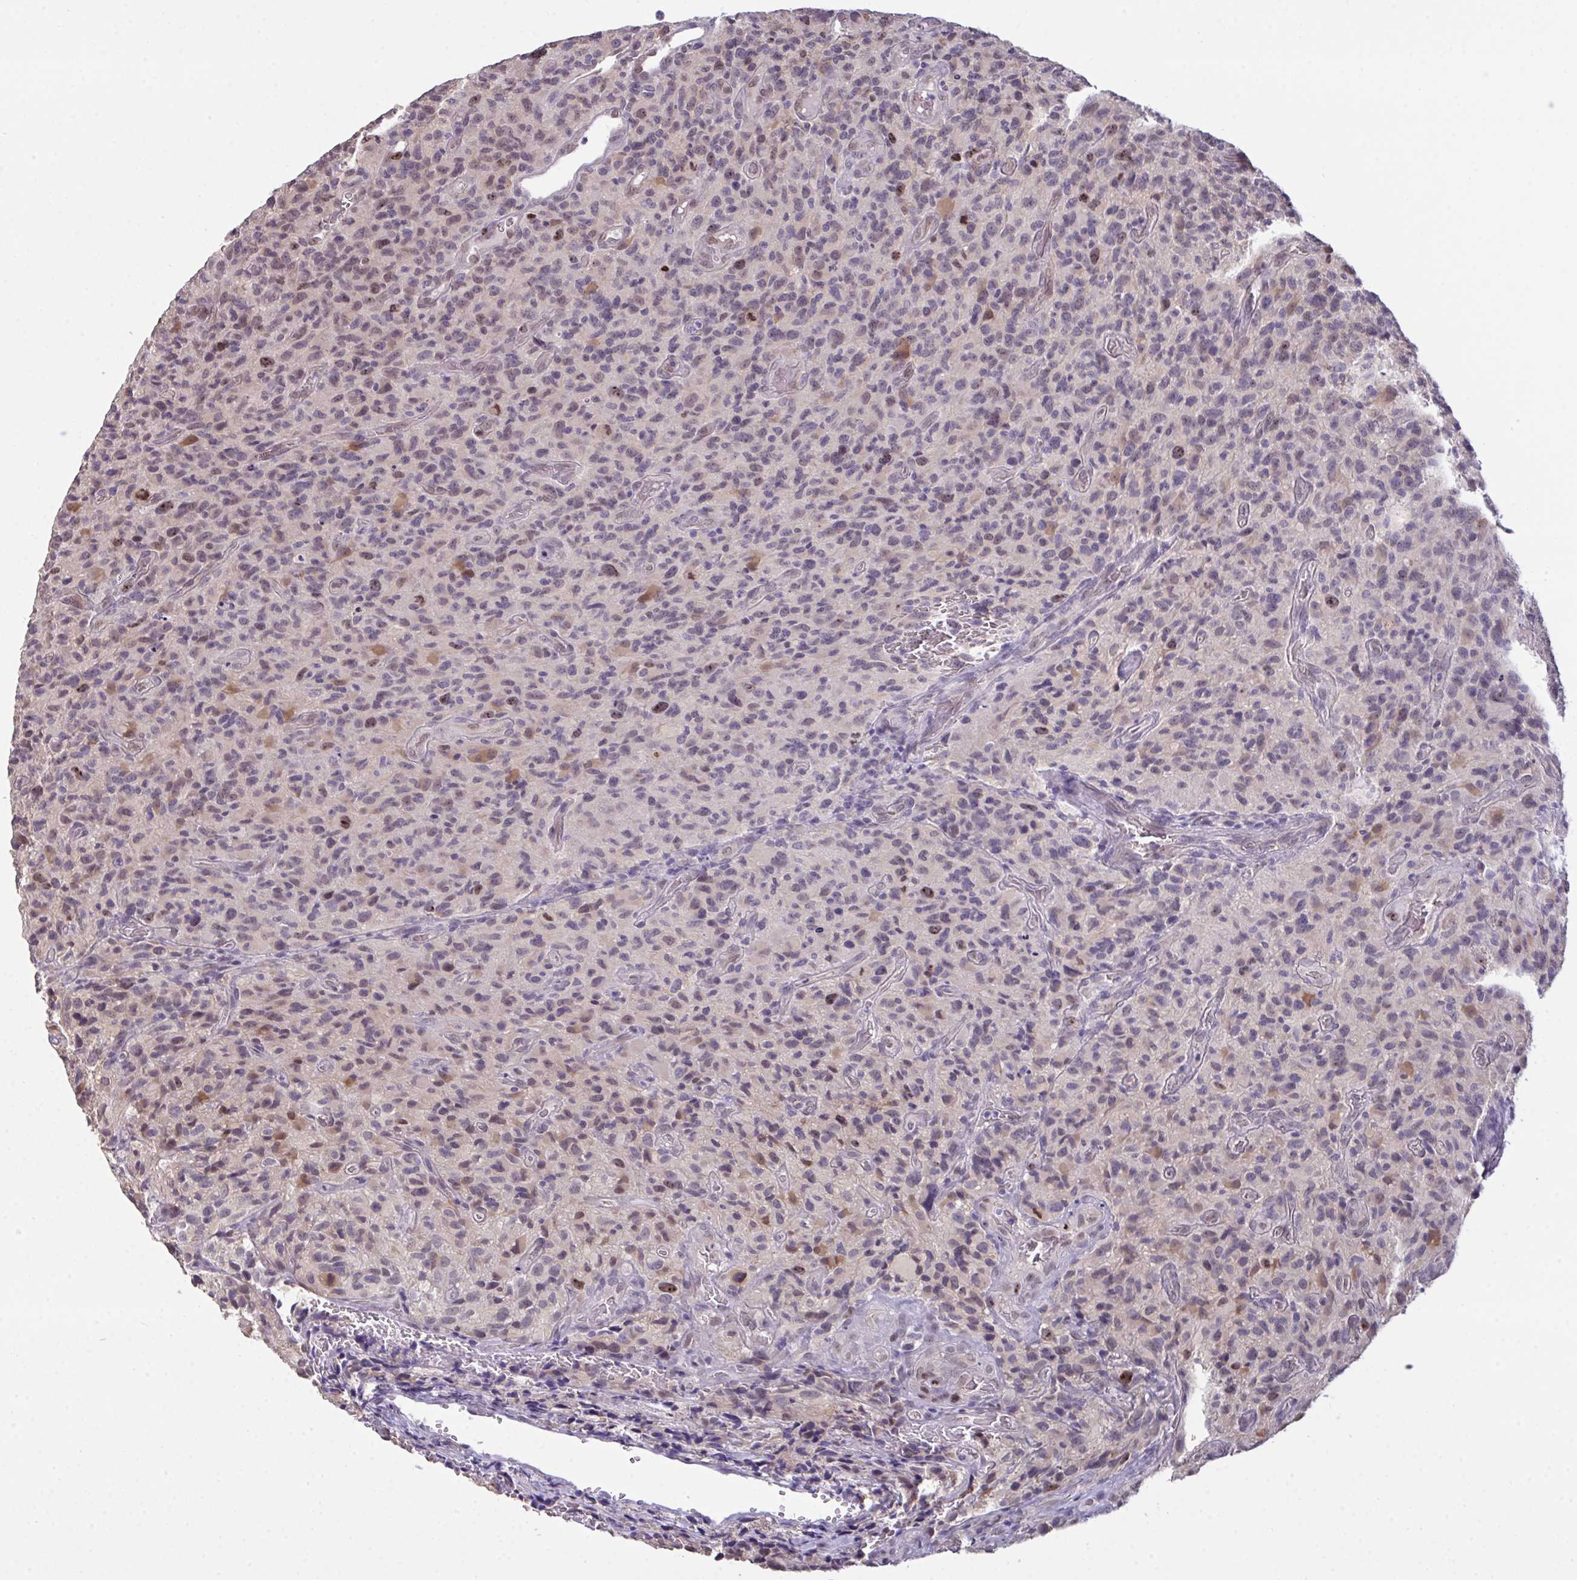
{"staining": {"intensity": "moderate", "quantity": "<25%", "location": "nuclear"}, "tissue": "glioma", "cell_type": "Tumor cells", "image_type": "cancer", "snomed": [{"axis": "morphology", "description": "Glioma, malignant, High grade"}, {"axis": "topography", "description": "Brain"}], "caption": "High-magnification brightfield microscopy of high-grade glioma (malignant) stained with DAB (brown) and counterstained with hematoxylin (blue). tumor cells exhibit moderate nuclear expression is seen in about<25% of cells. The staining was performed using DAB (3,3'-diaminobenzidine) to visualize the protein expression in brown, while the nuclei were stained in blue with hematoxylin (Magnification: 20x).", "gene": "SETD7", "patient": {"sex": "male", "age": 76}}